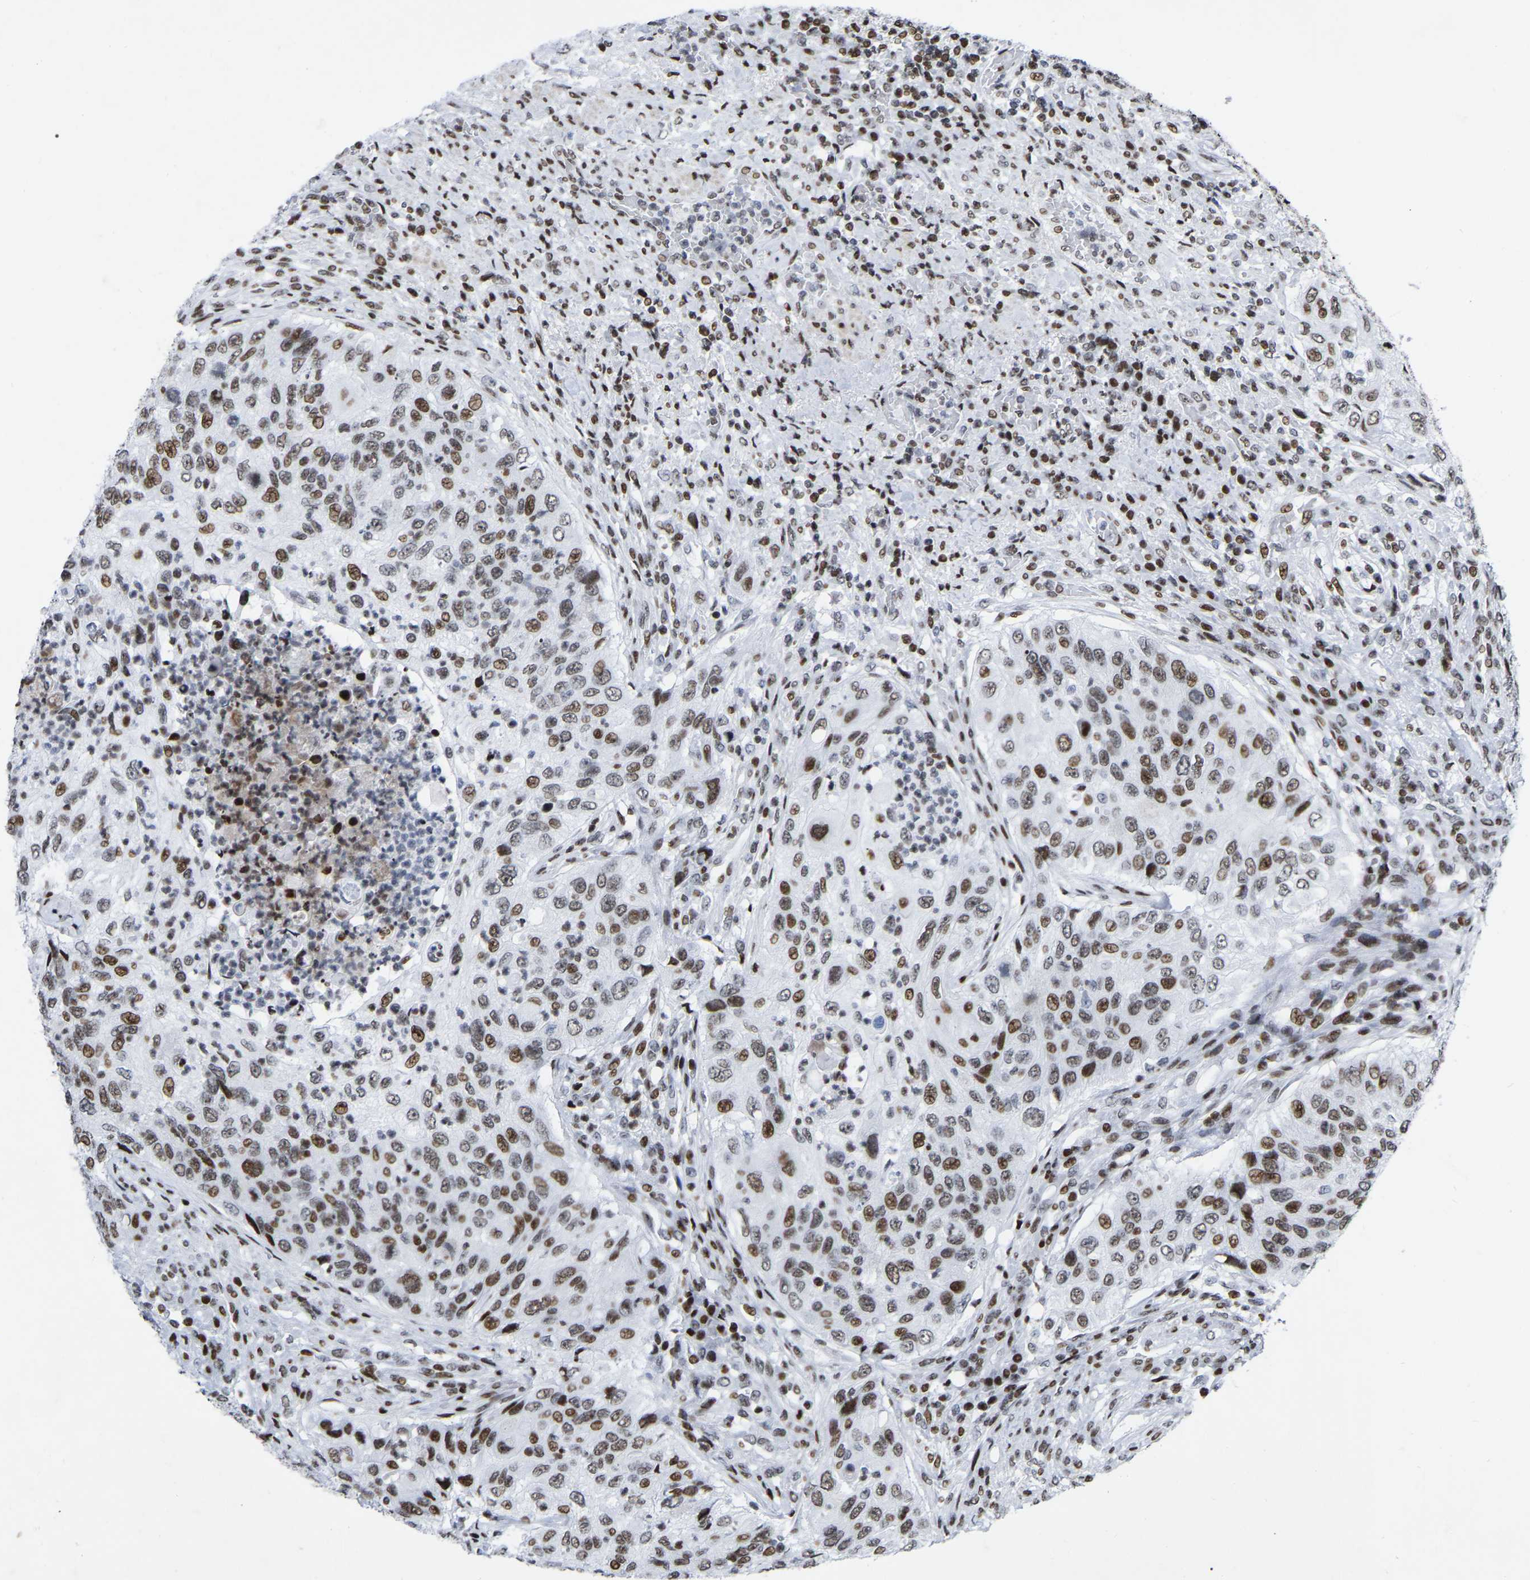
{"staining": {"intensity": "moderate", "quantity": ">75%", "location": "nuclear"}, "tissue": "urothelial cancer", "cell_type": "Tumor cells", "image_type": "cancer", "snomed": [{"axis": "morphology", "description": "Urothelial carcinoma, High grade"}, {"axis": "topography", "description": "Urinary bladder"}], "caption": "Tumor cells exhibit medium levels of moderate nuclear expression in about >75% of cells in human high-grade urothelial carcinoma. The staining was performed using DAB (3,3'-diaminobenzidine), with brown indicating positive protein expression. Nuclei are stained blue with hematoxylin.", "gene": "PRCC", "patient": {"sex": "female", "age": 60}}